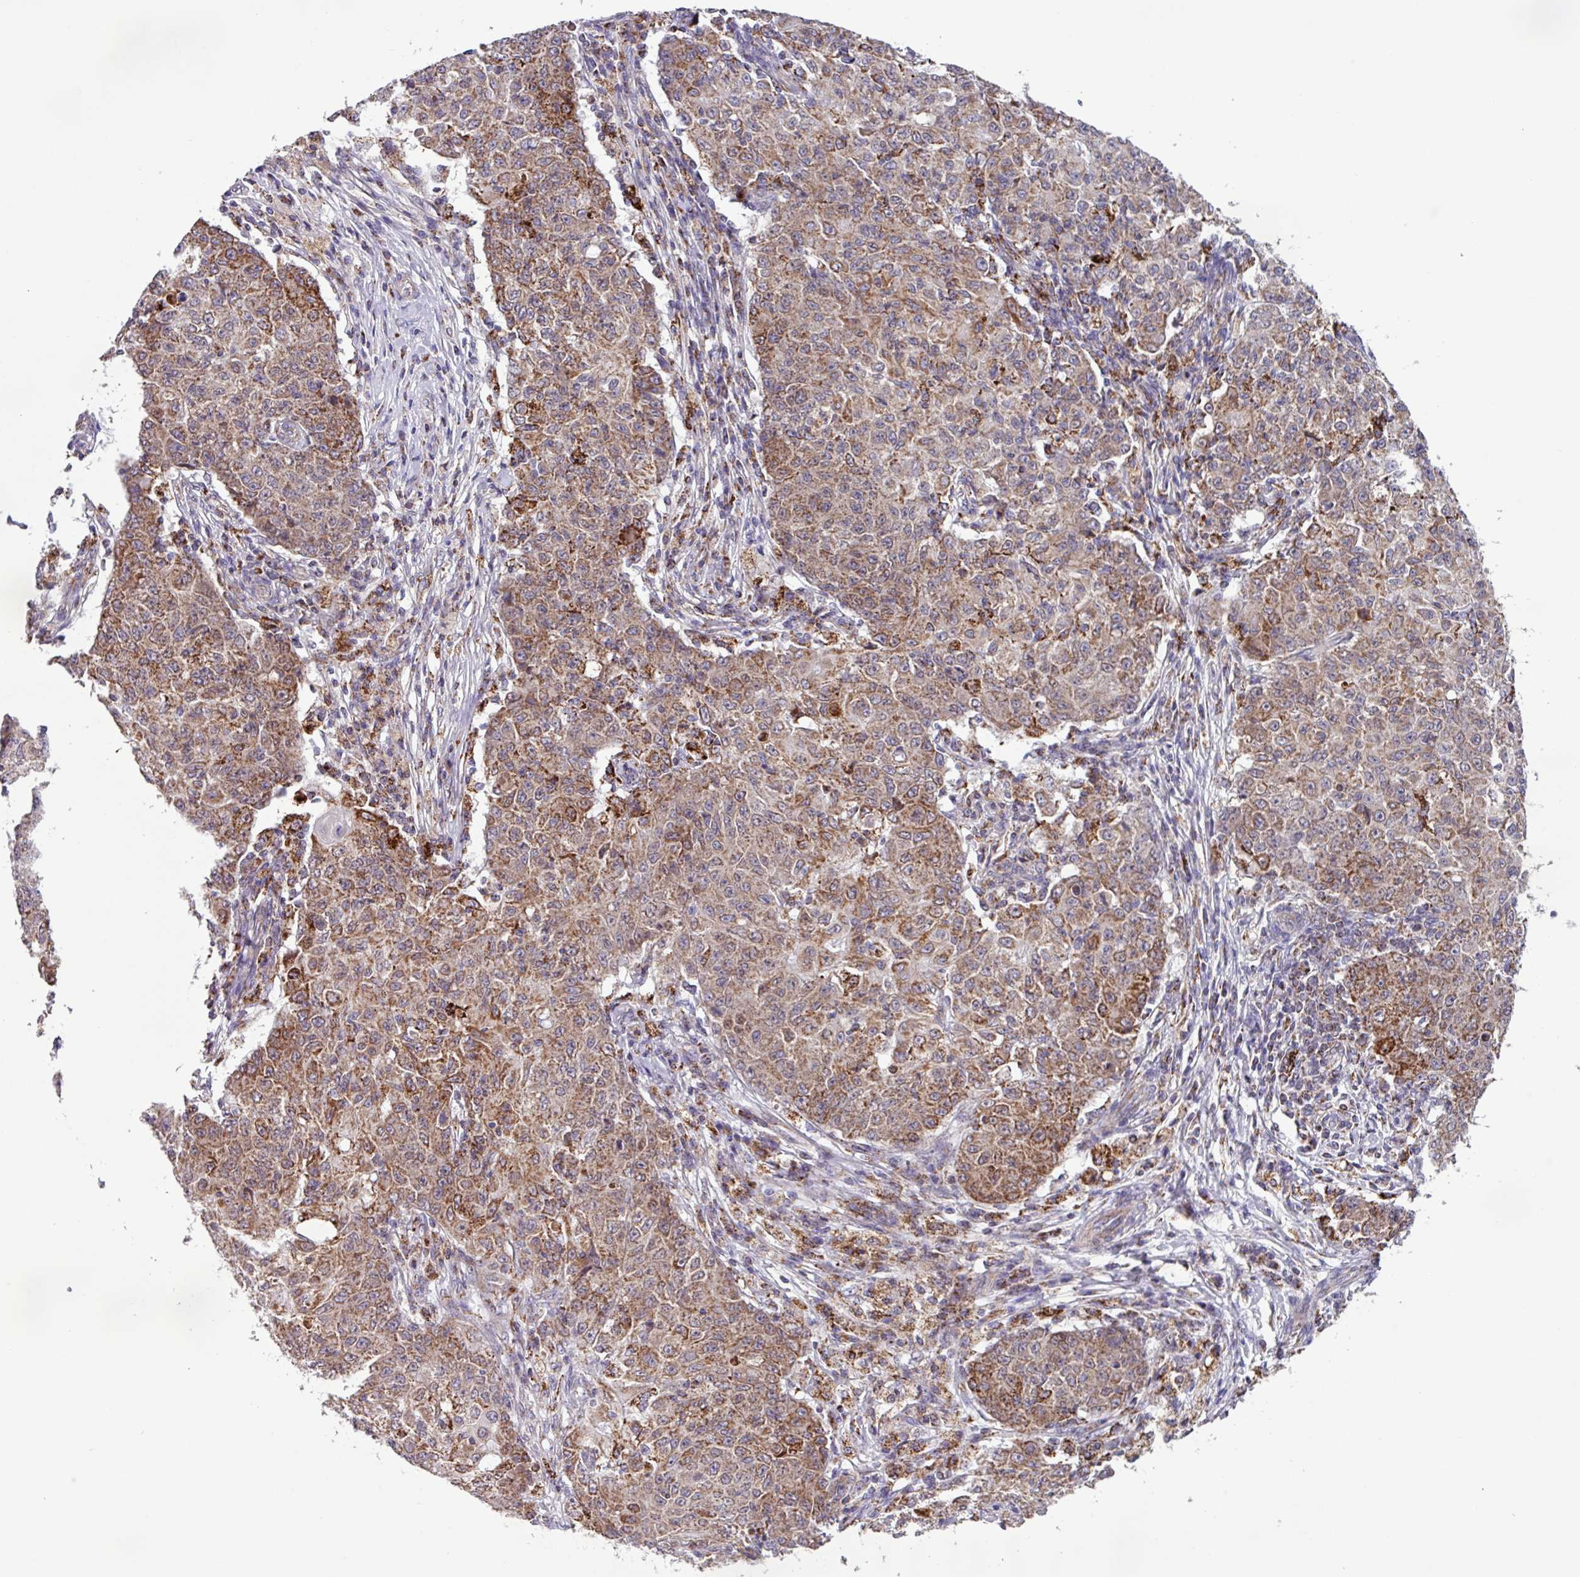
{"staining": {"intensity": "moderate", "quantity": ">75%", "location": "cytoplasmic/membranous"}, "tissue": "ovarian cancer", "cell_type": "Tumor cells", "image_type": "cancer", "snomed": [{"axis": "morphology", "description": "Carcinoma, endometroid"}, {"axis": "topography", "description": "Ovary"}], "caption": "Immunohistochemical staining of human ovarian cancer (endometroid carcinoma) displays medium levels of moderate cytoplasmic/membranous protein expression in approximately >75% of tumor cells.", "gene": "AKIRIN1", "patient": {"sex": "female", "age": 42}}